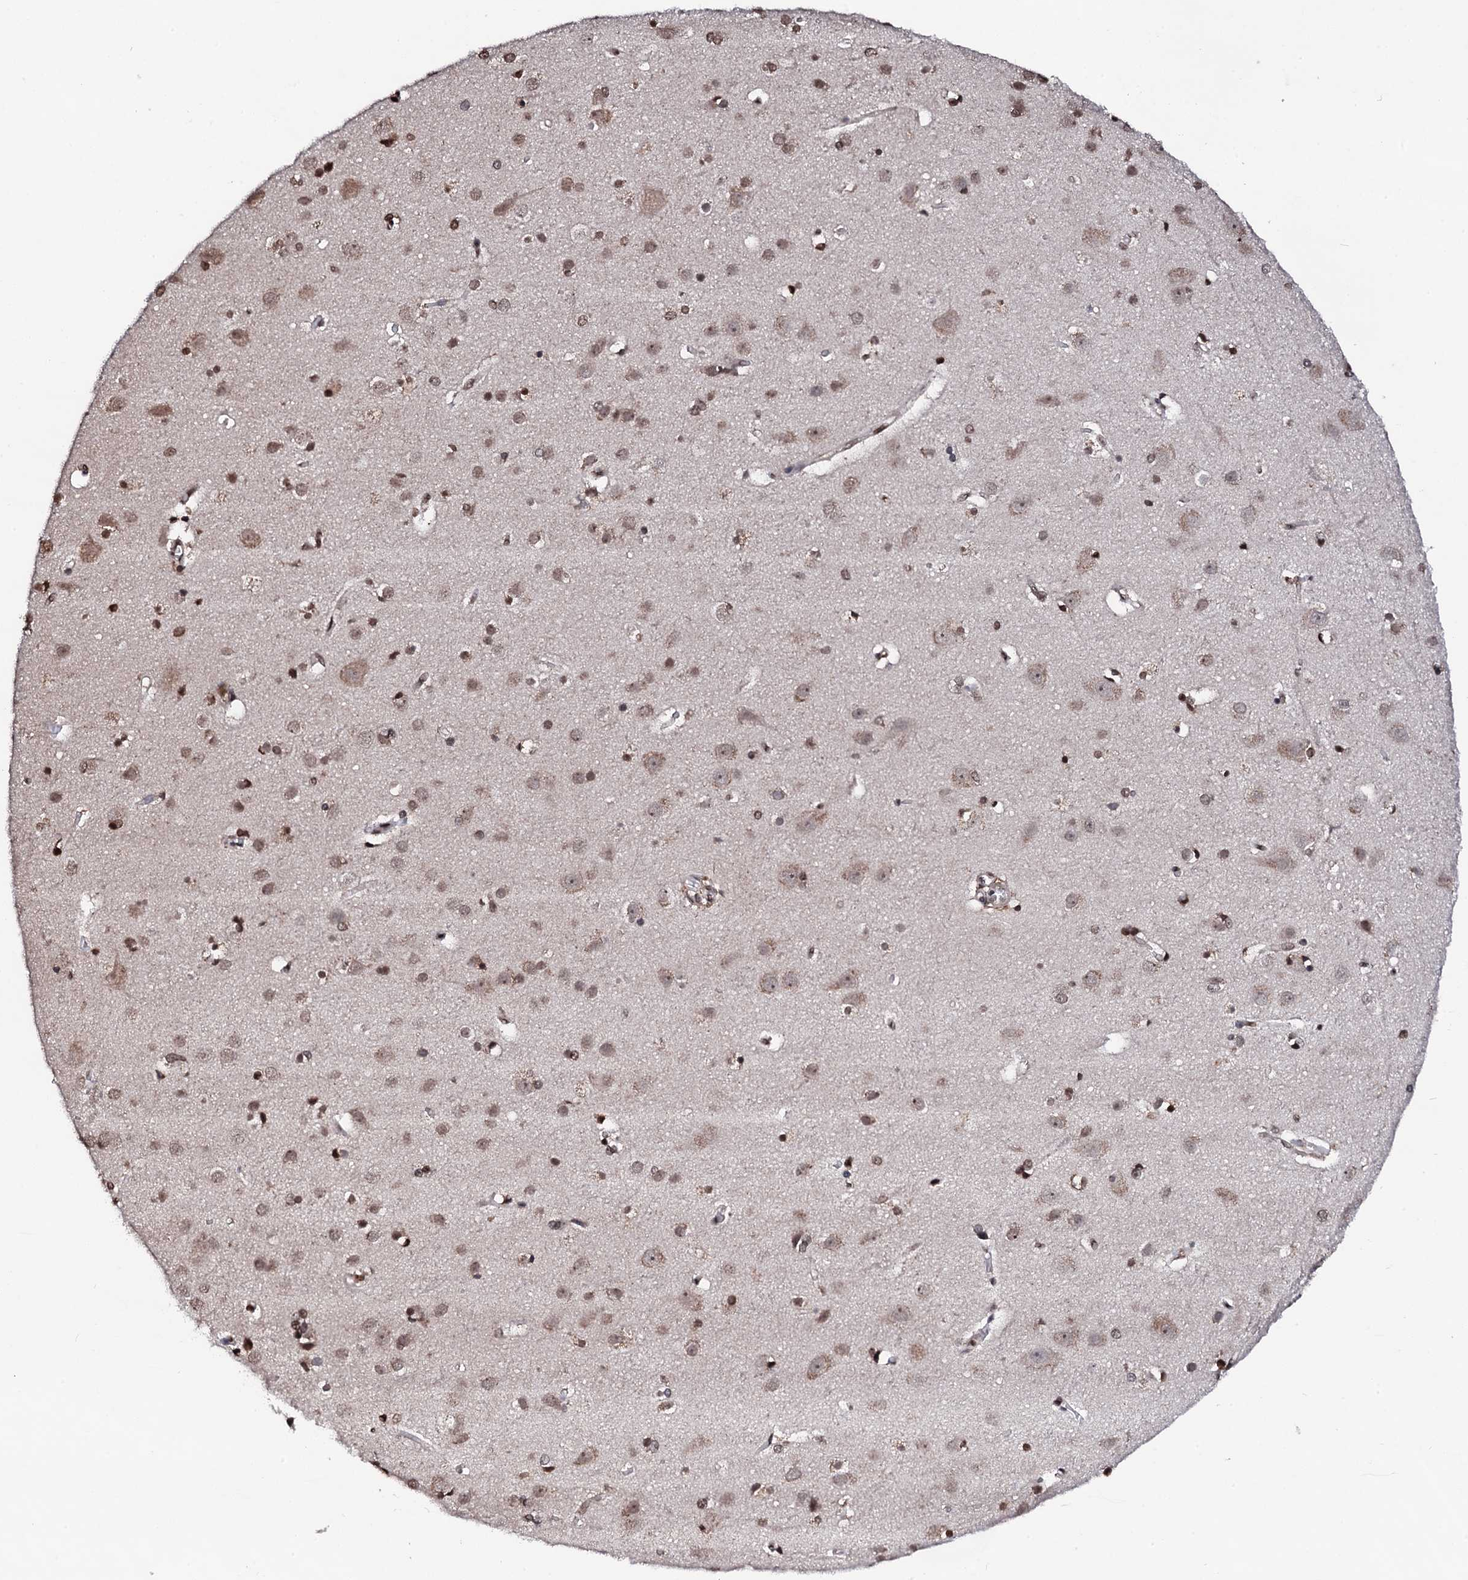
{"staining": {"intensity": "moderate", "quantity": ">75%", "location": "nuclear"}, "tissue": "cerebral cortex", "cell_type": "Endothelial cells", "image_type": "normal", "snomed": [{"axis": "morphology", "description": "Normal tissue, NOS"}, {"axis": "topography", "description": "Cerebral cortex"}], "caption": "High-power microscopy captured an immunohistochemistry (IHC) histopathology image of benign cerebral cortex, revealing moderate nuclear expression in about >75% of endothelial cells.", "gene": "EDC3", "patient": {"sex": "male", "age": 54}}